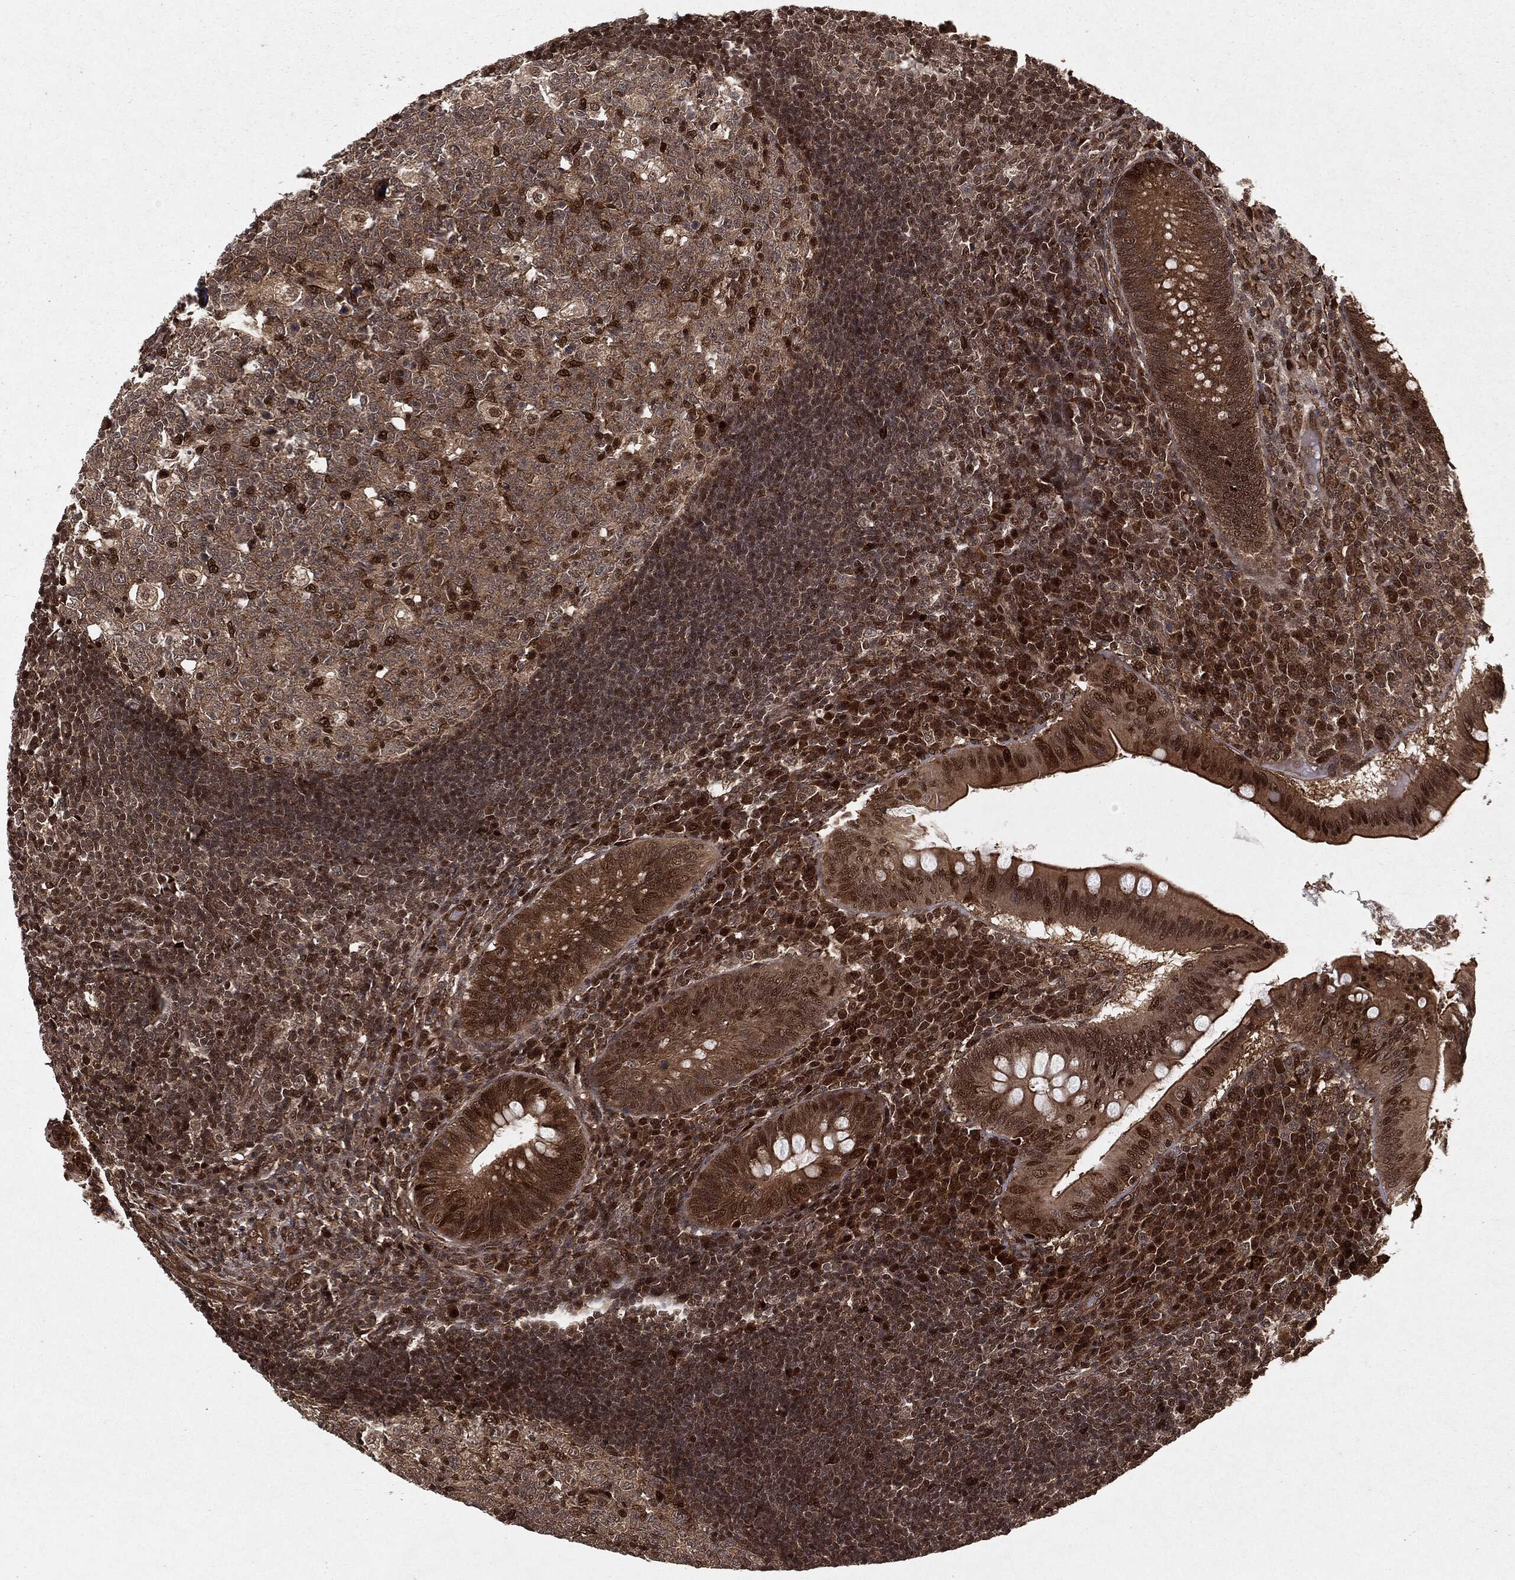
{"staining": {"intensity": "strong", "quantity": ">75%", "location": "cytoplasmic/membranous,nuclear"}, "tissue": "appendix", "cell_type": "Glandular cells", "image_type": "normal", "snomed": [{"axis": "morphology", "description": "Normal tissue, NOS"}, {"axis": "morphology", "description": "Inflammation, NOS"}, {"axis": "topography", "description": "Appendix"}], "caption": "Strong cytoplasmic/membranous,nuclear positivity is appreciated in approximately >75% of glandular cells in unremarkable appendix. (IHC, brightfield microscopy, high magnification).", "gene": "RANBP9", "patient": {"sex": "male", "age": 16}}